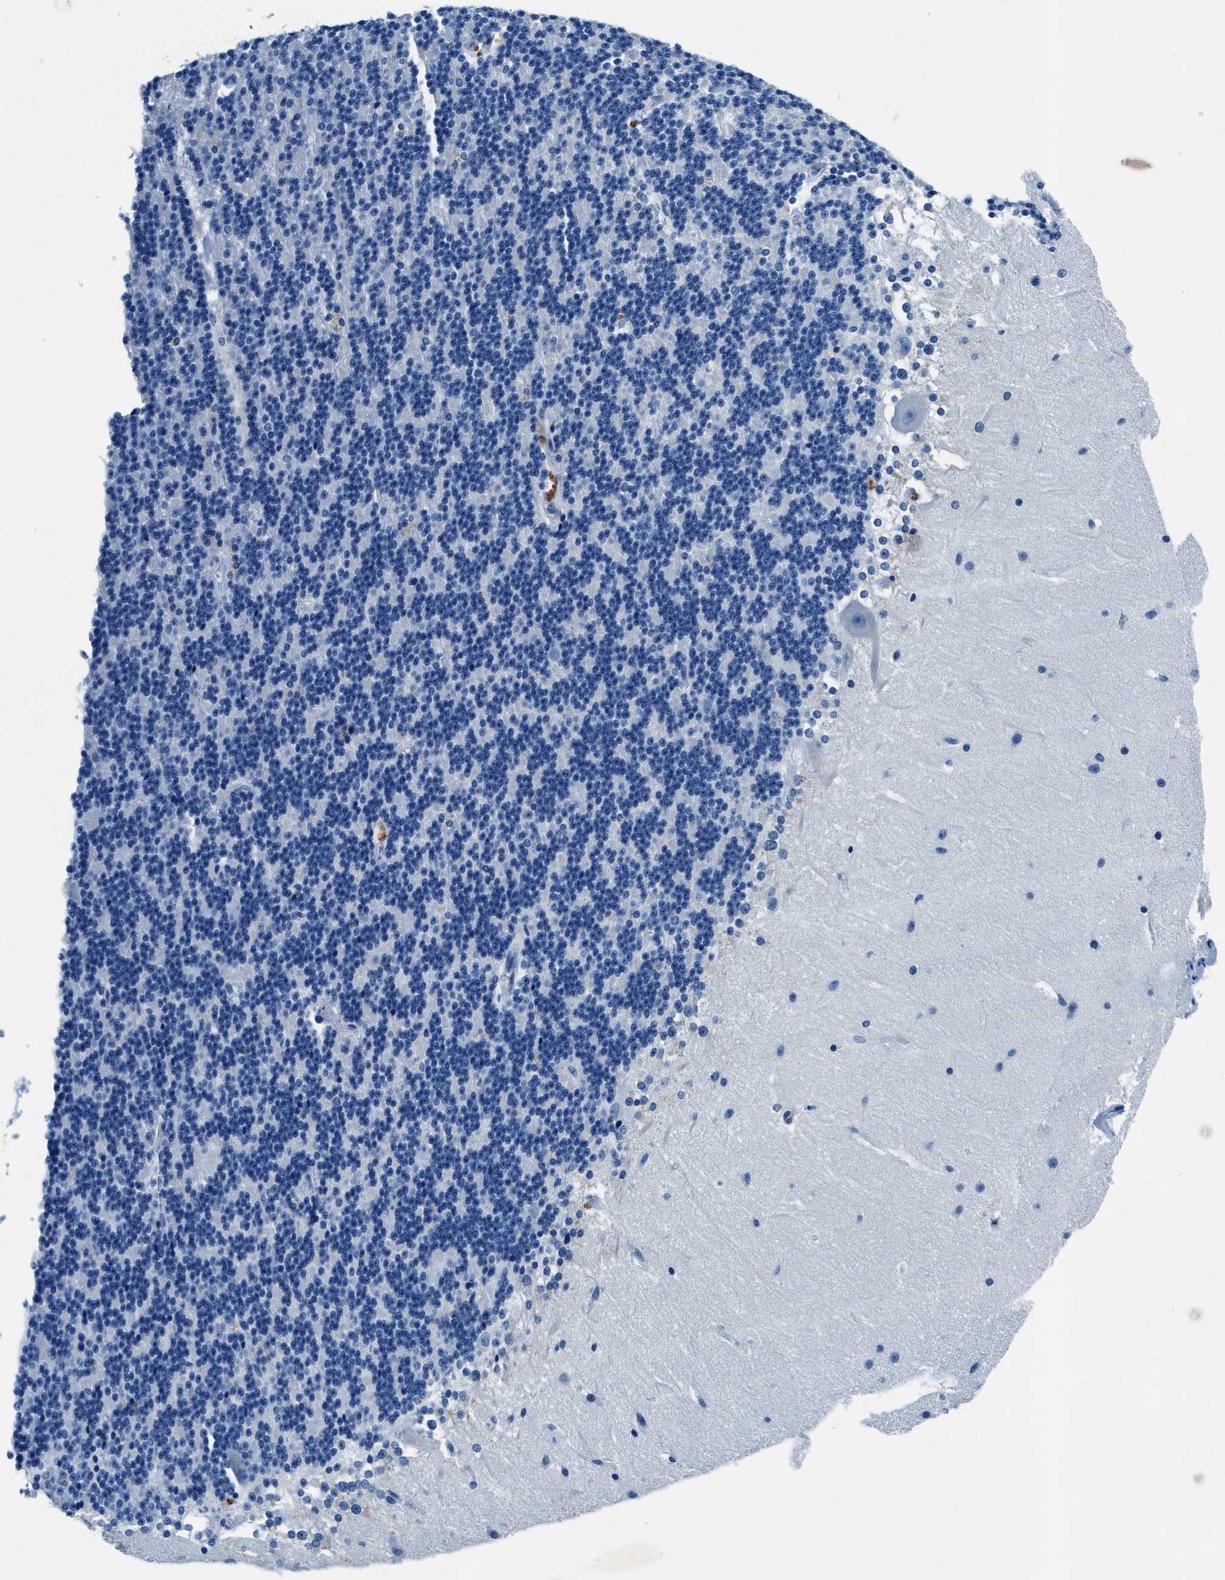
{"staining": {"intensity": "negative", "quantity": "none", "location": "none"}, "tissue": "cerebellum", "cell_type": "Cells in granular layer", "image_type": "normal", "snomed": [{"axis": "morphology", "description": "Normal tissue, NOS"}, {"axis": "topography", "description": "Cerebellum"}], "caption": "This is a image of IHC staining of unremarkable cerebellum, which shows no expression in cells in granular layer. (DAB IHC, high magnification).", "gene": "UBAC2", "patient": {"sex": "female", "age": 19}}